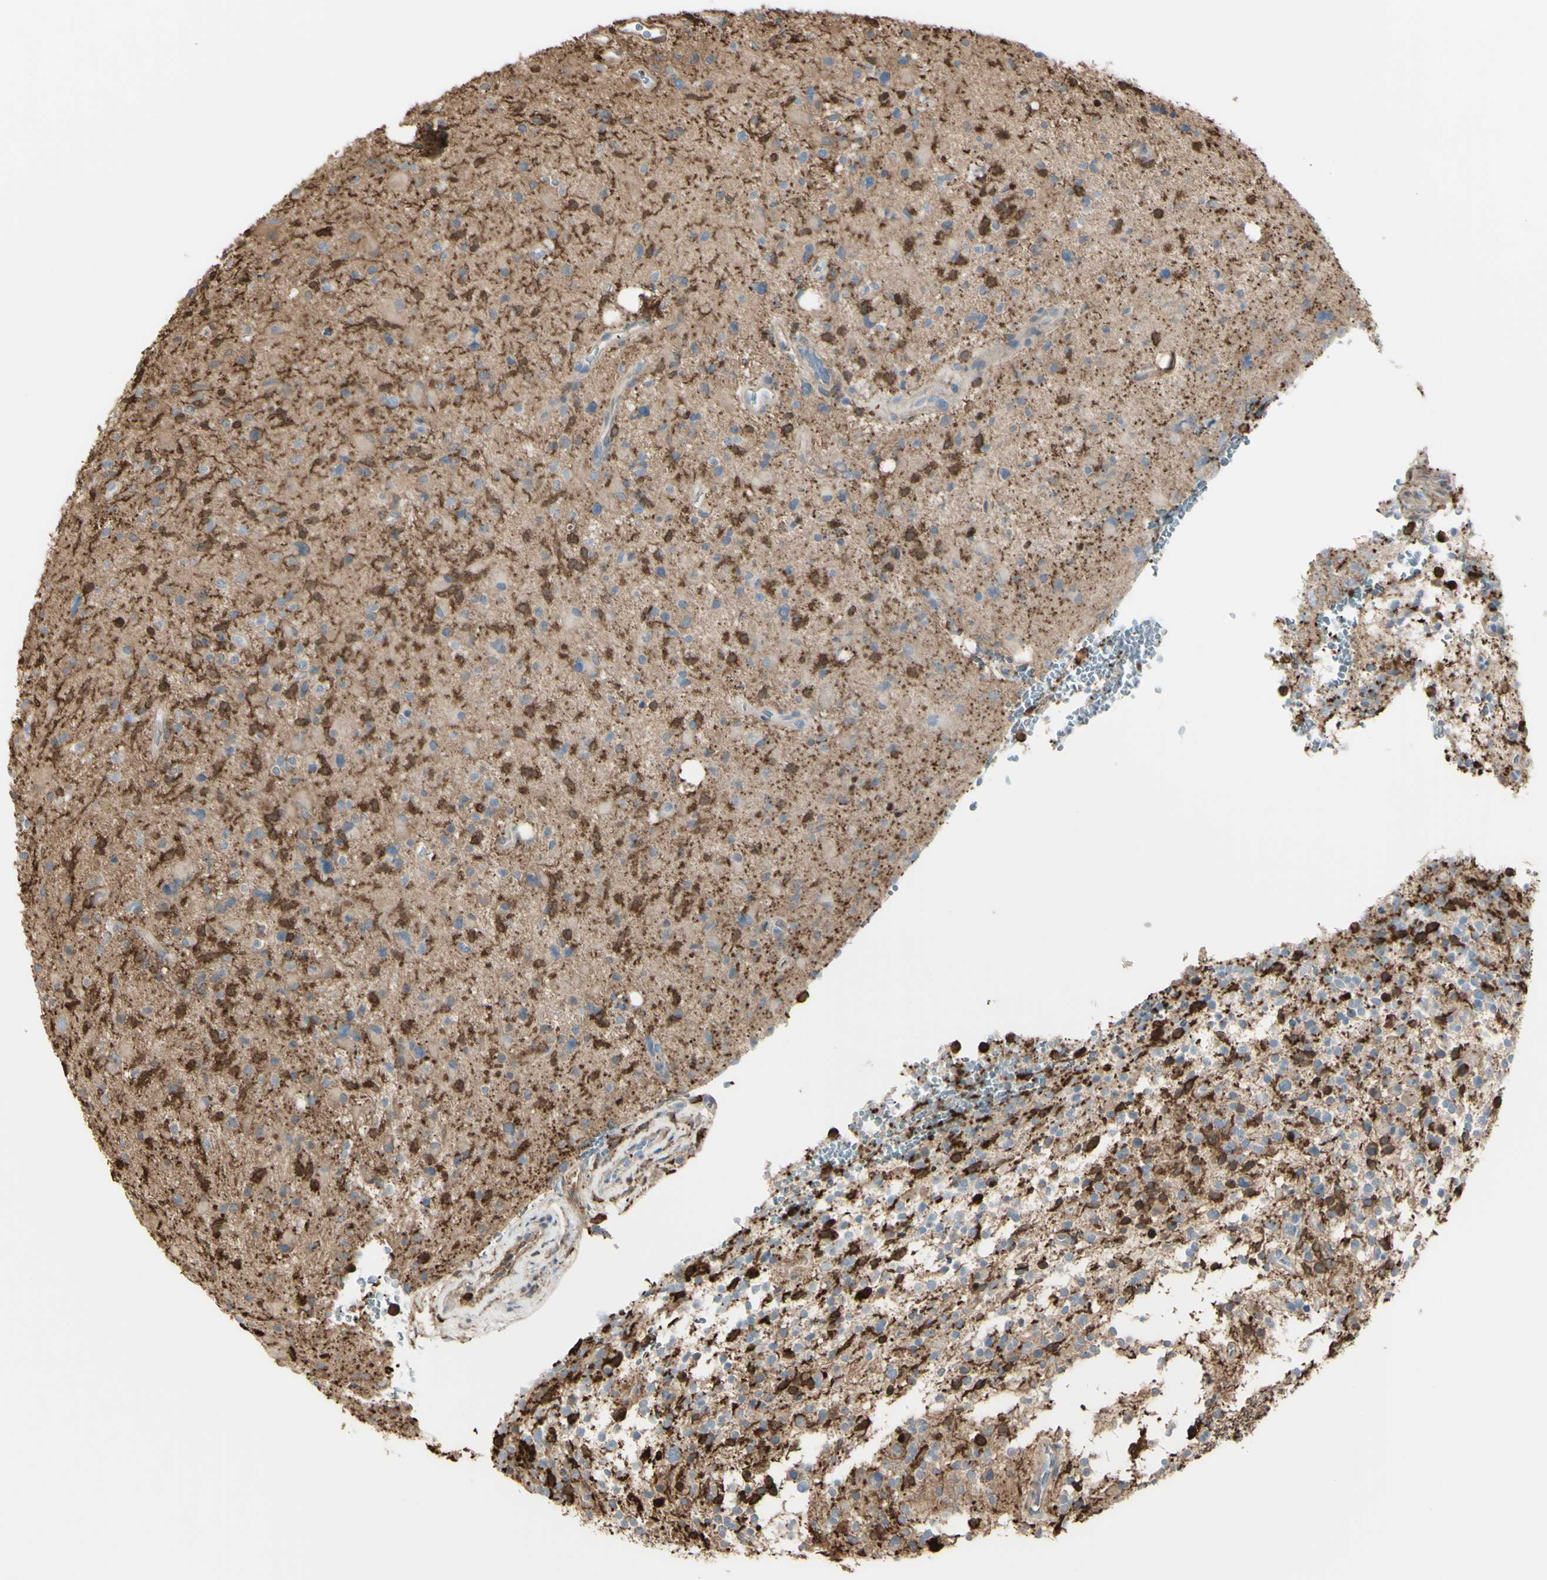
{"staining": {"intensity": "negative", "quantity": "none", "location": "none"}, "tissue": "glioma", "cell_type": "Tumor cells", "image_type": "cancer", "snomed": [{"axis": "morphology", "description": "Glioma, malignant, High grade"}, {"axis": "topography", "description": "Brain"}], "caption": "Tumor cells are negative for brown protein staining in glioma.", "gene": "GSN", "patient": {"sex": "male", "age": 48}}